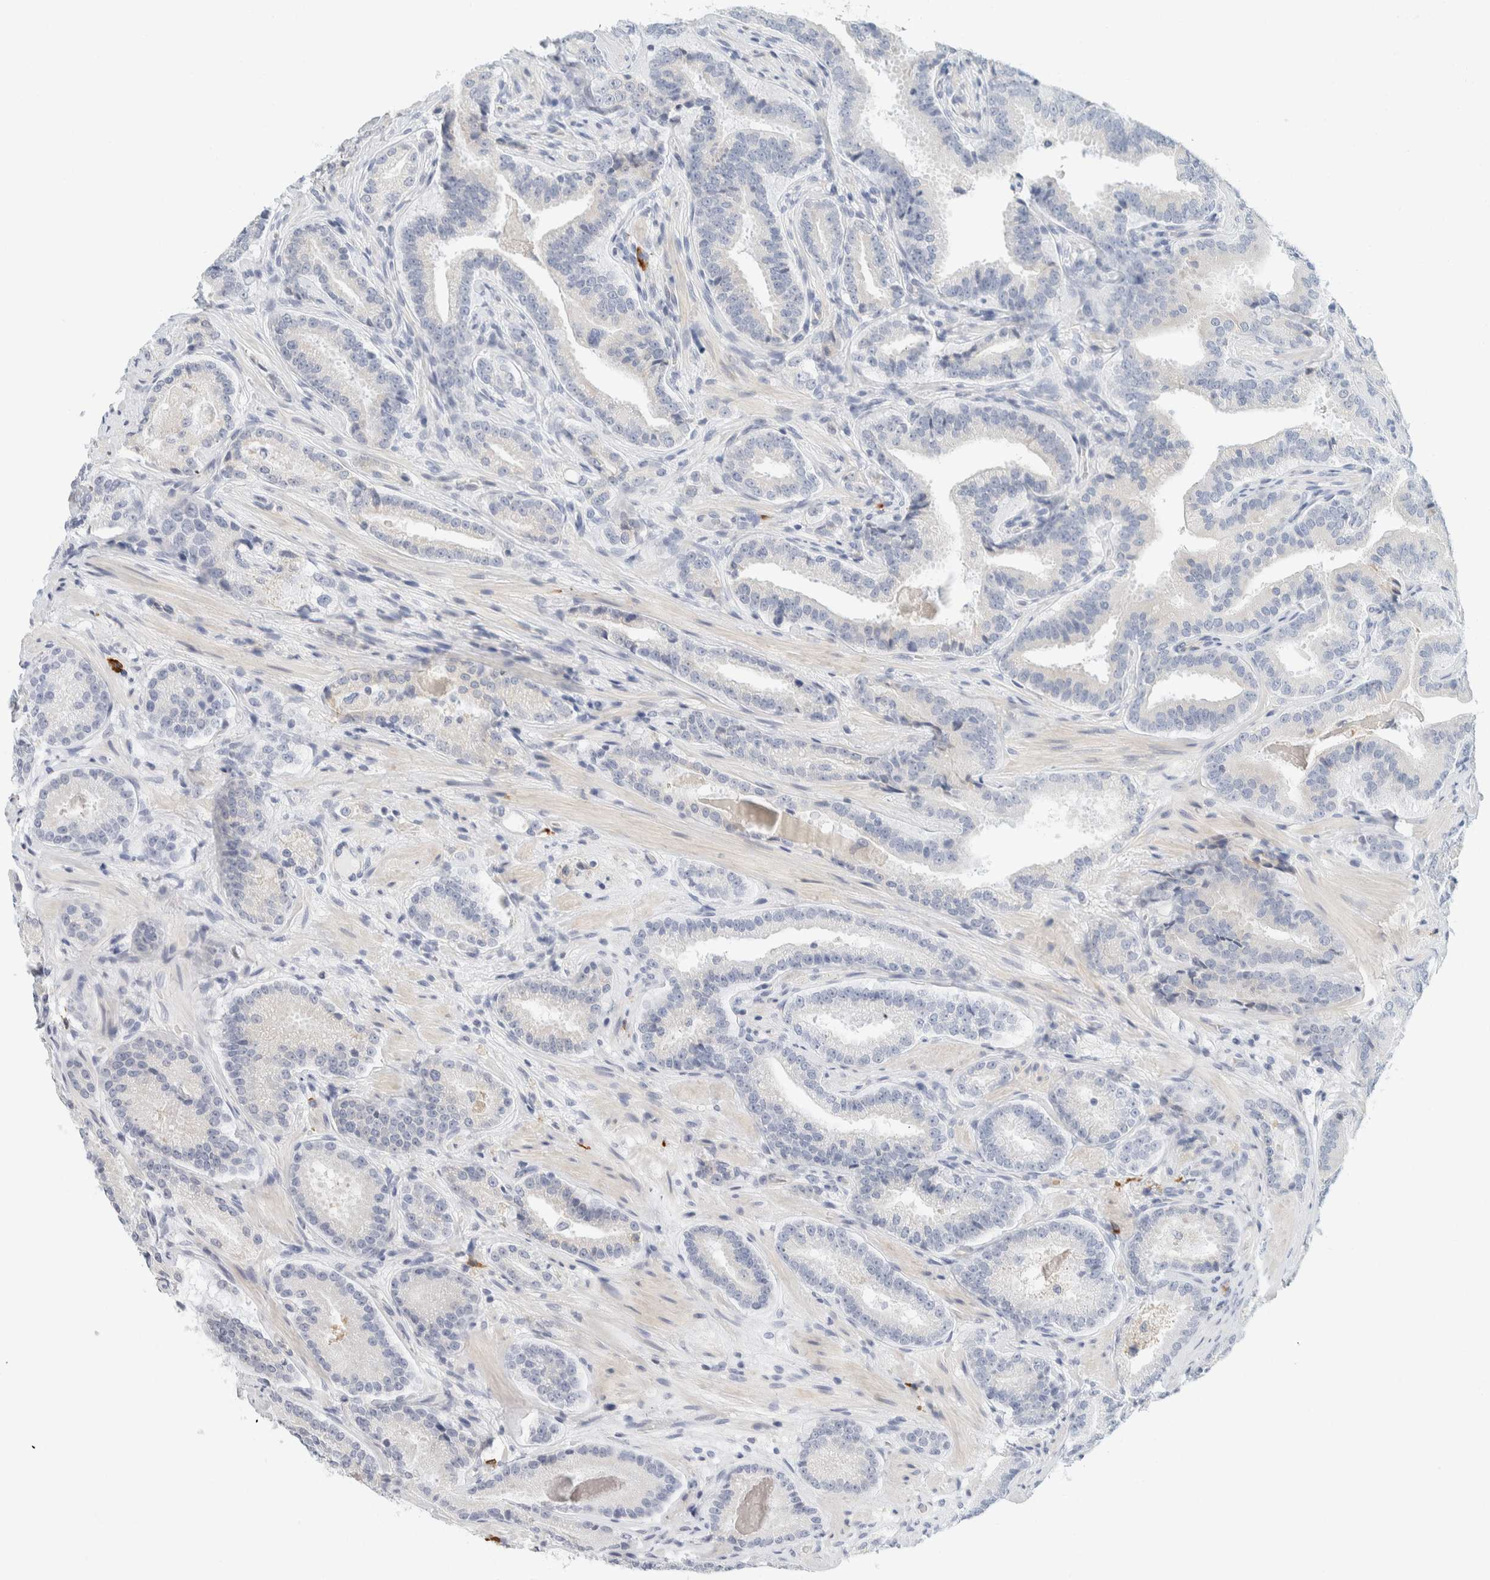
{"staining": {"intensity": "negative", "quantity": "none", "location": "none"}, "tissue": "prostate cancer", "cell_type": "Tumor cells", "image_type": "cancer", "snomed": [{"axis": "morphology", "description": "Adenocarcinoma, Low grade"}, {"axis": "topography", "description": "Prostate"}], "caption": "Prostate low-grade adenocarcinoma was stained to show a protein in brown. There is no significant expression in tumor cells. (DAB immunohistochemistry (IHC) visualized using brightfield microscopy, high magnification).", "gene": "ARHGAP27", "patient": {"sex": "male", "age": 51}}